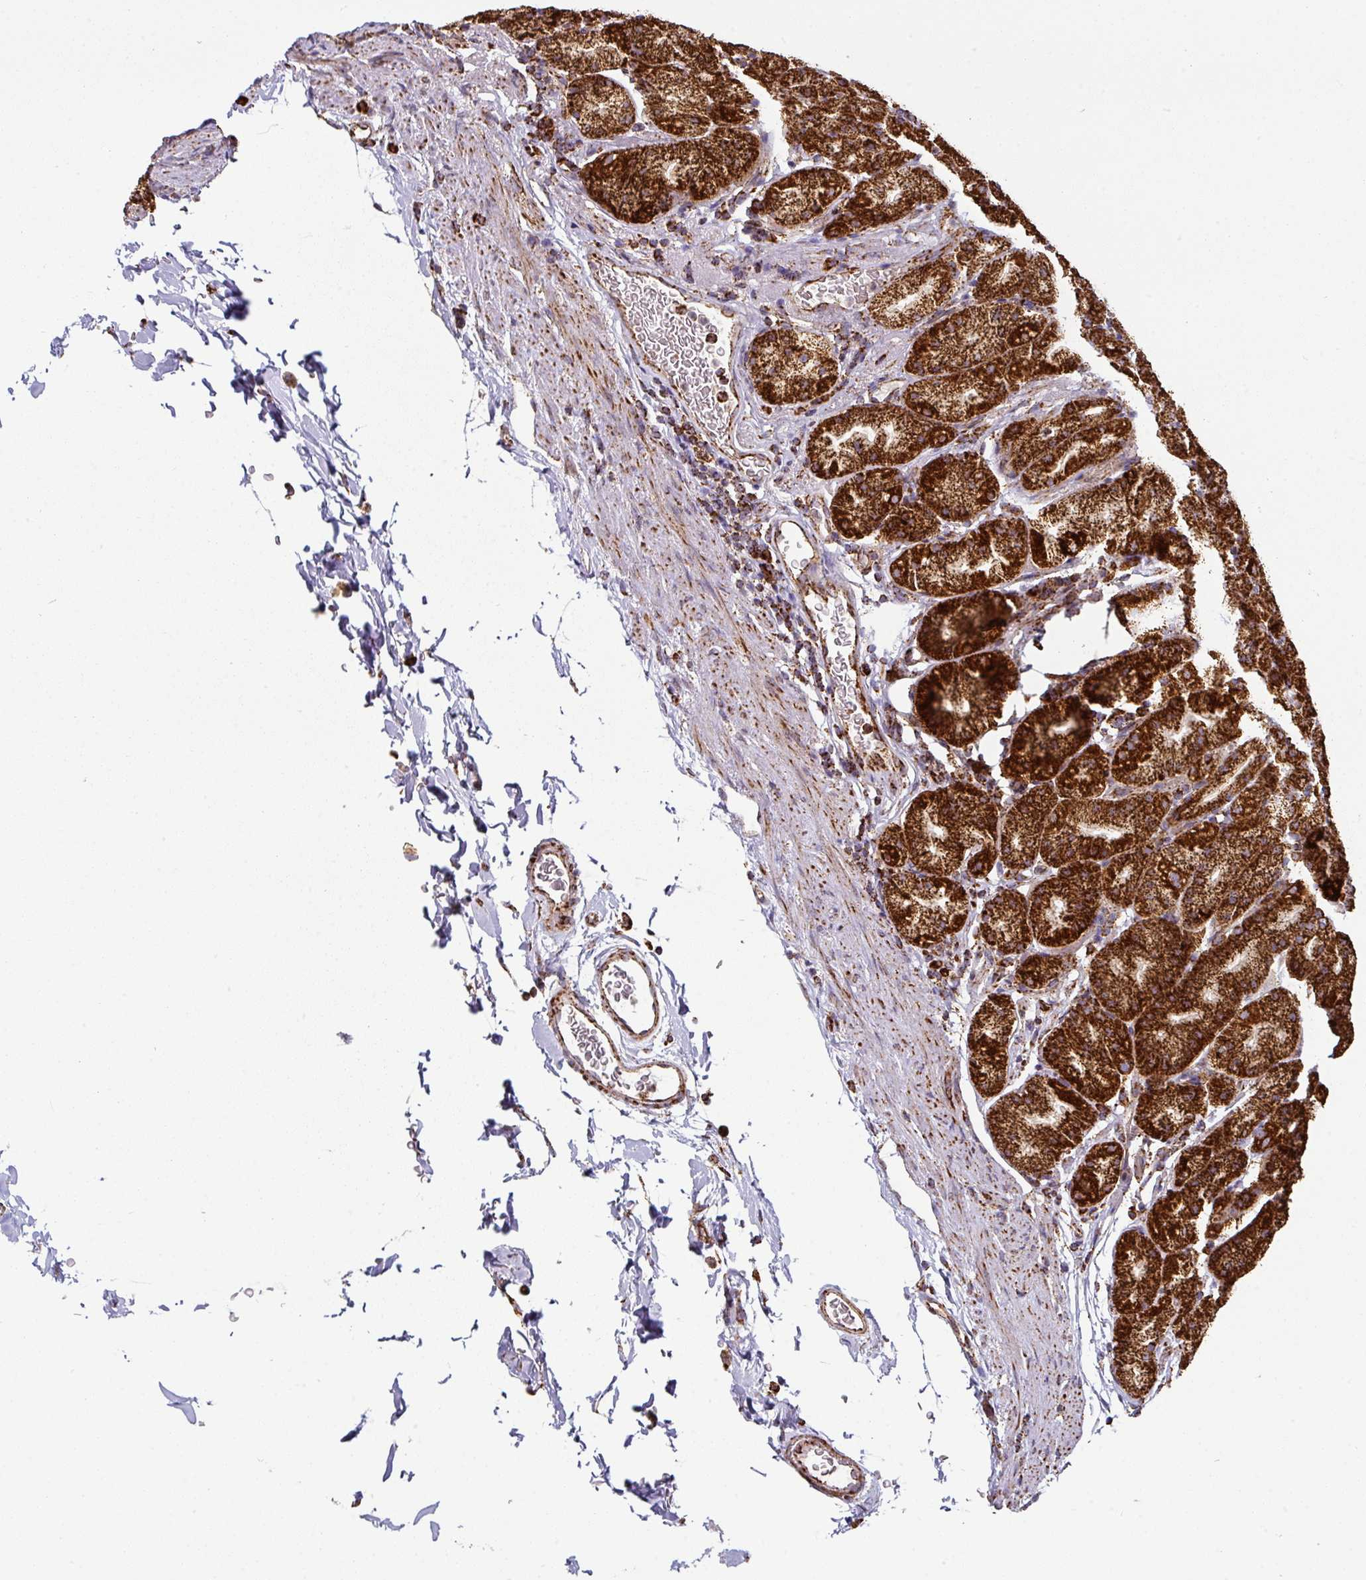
{"staining": {"intensity": "strong", "quantity": ">75%", "location": "cytoplasmic/membranous"}, "tissue": "stomach", "cell_type": "Glandular cells", "image_type": "normal", "snomed": [{"axis": "morphology", "description": "Normal tissue, NOS"}, {"axis": "topography", "description": "Stomach, upper"}, {"axis": "topography", "description": "Stomach"}], "caption": "Immunohistochemistry (IHC) micrograph of unremarkable stomach: stomach stained using immunohistochemistry (IHC) exhibits high levels of strong protein expression localized specifically in the cytoplasmic/membranous of glandular cells, appearing as a cytoplasmic/membranous brown color.", "gene": "TRAP1", "patient": {"sex": "male", "age": 68}}